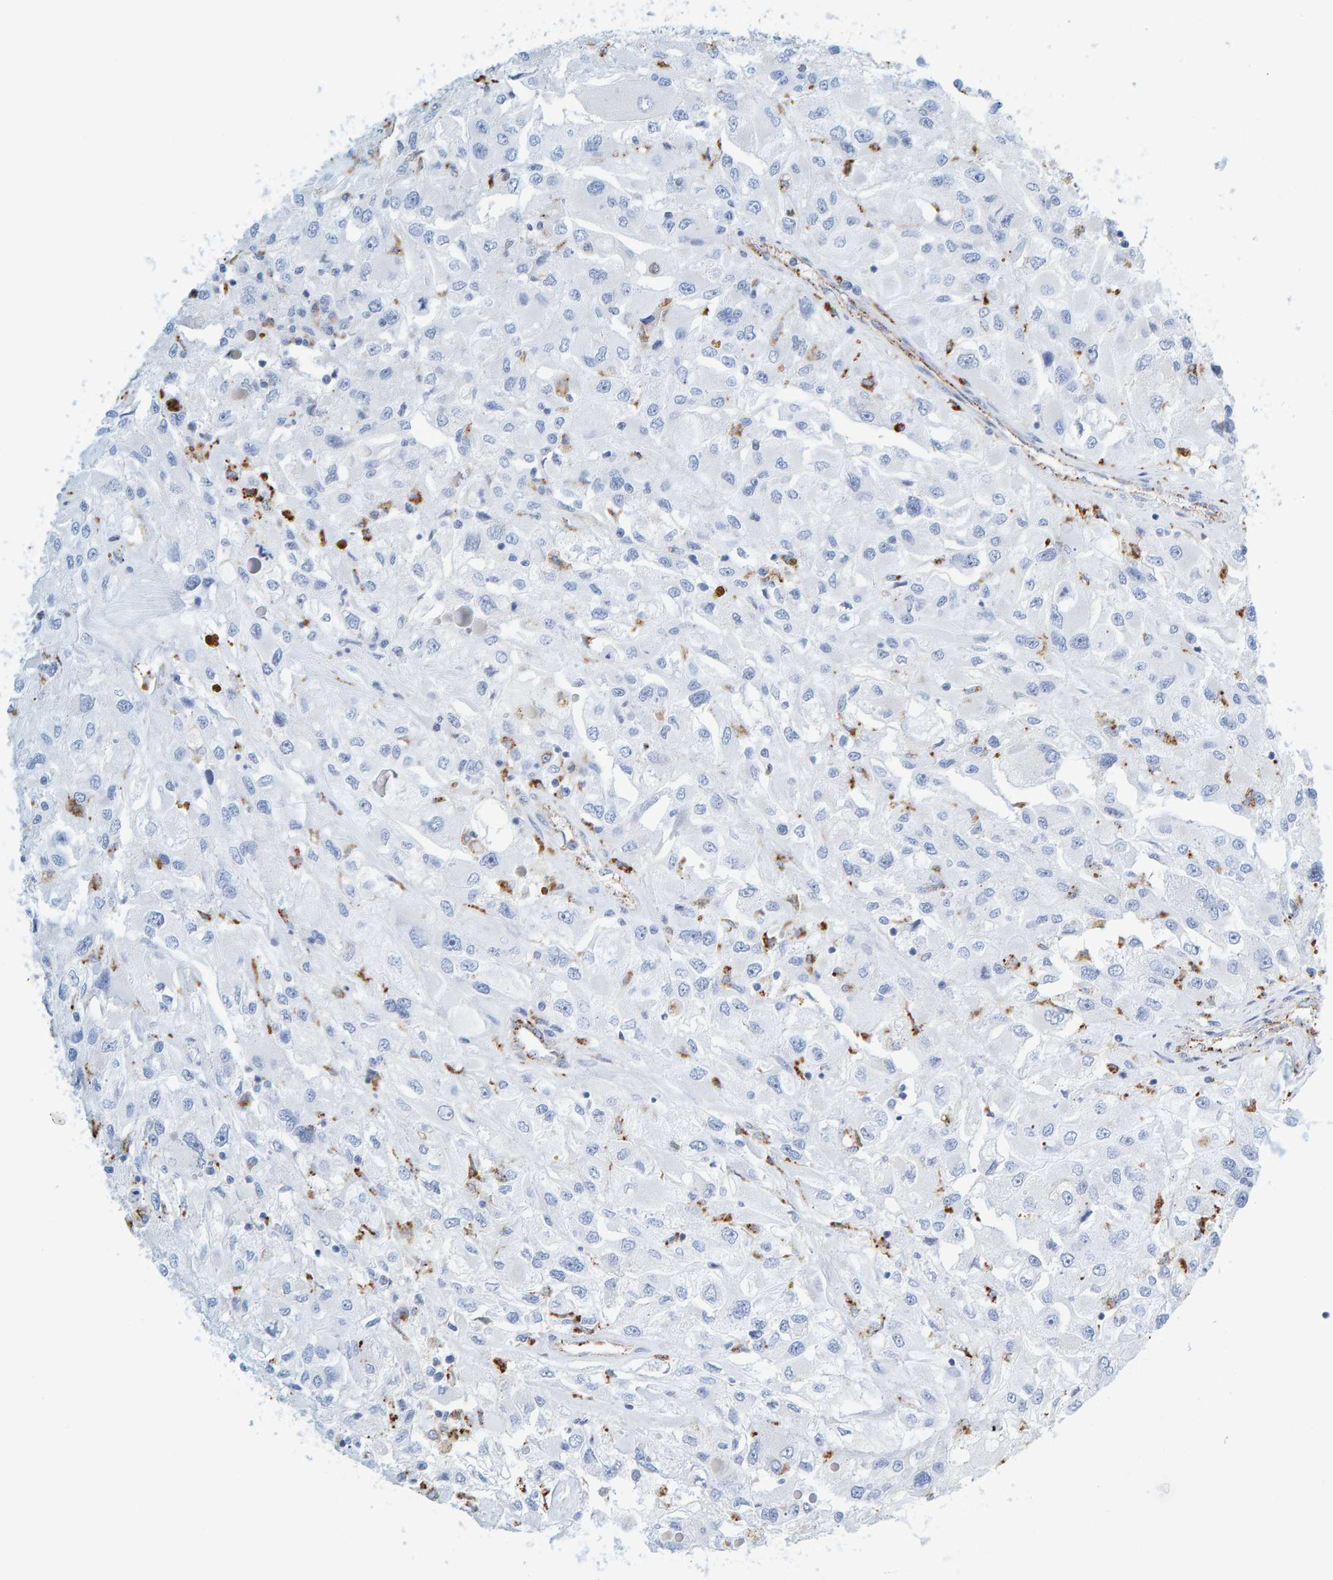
{"staining": {"intensity": "negative", "quantity": "none", "location": "none"}, "tissue": "renal cancer", "cell_type": "Tumor cells", "image_type": "cancer", "snomed": [{"axis": "morphology", "description": "Adenocarcinoma, NOS"}, {"axis": "topography", "description": "Kidney"}], "caption": "Human renal adenocarcinoma stained for a protein using immunohistochemistry (IHC) exhibits no expression in tumor cells.", "gene": "BIN3", "patient": {"sex": "female", "age": 52}}